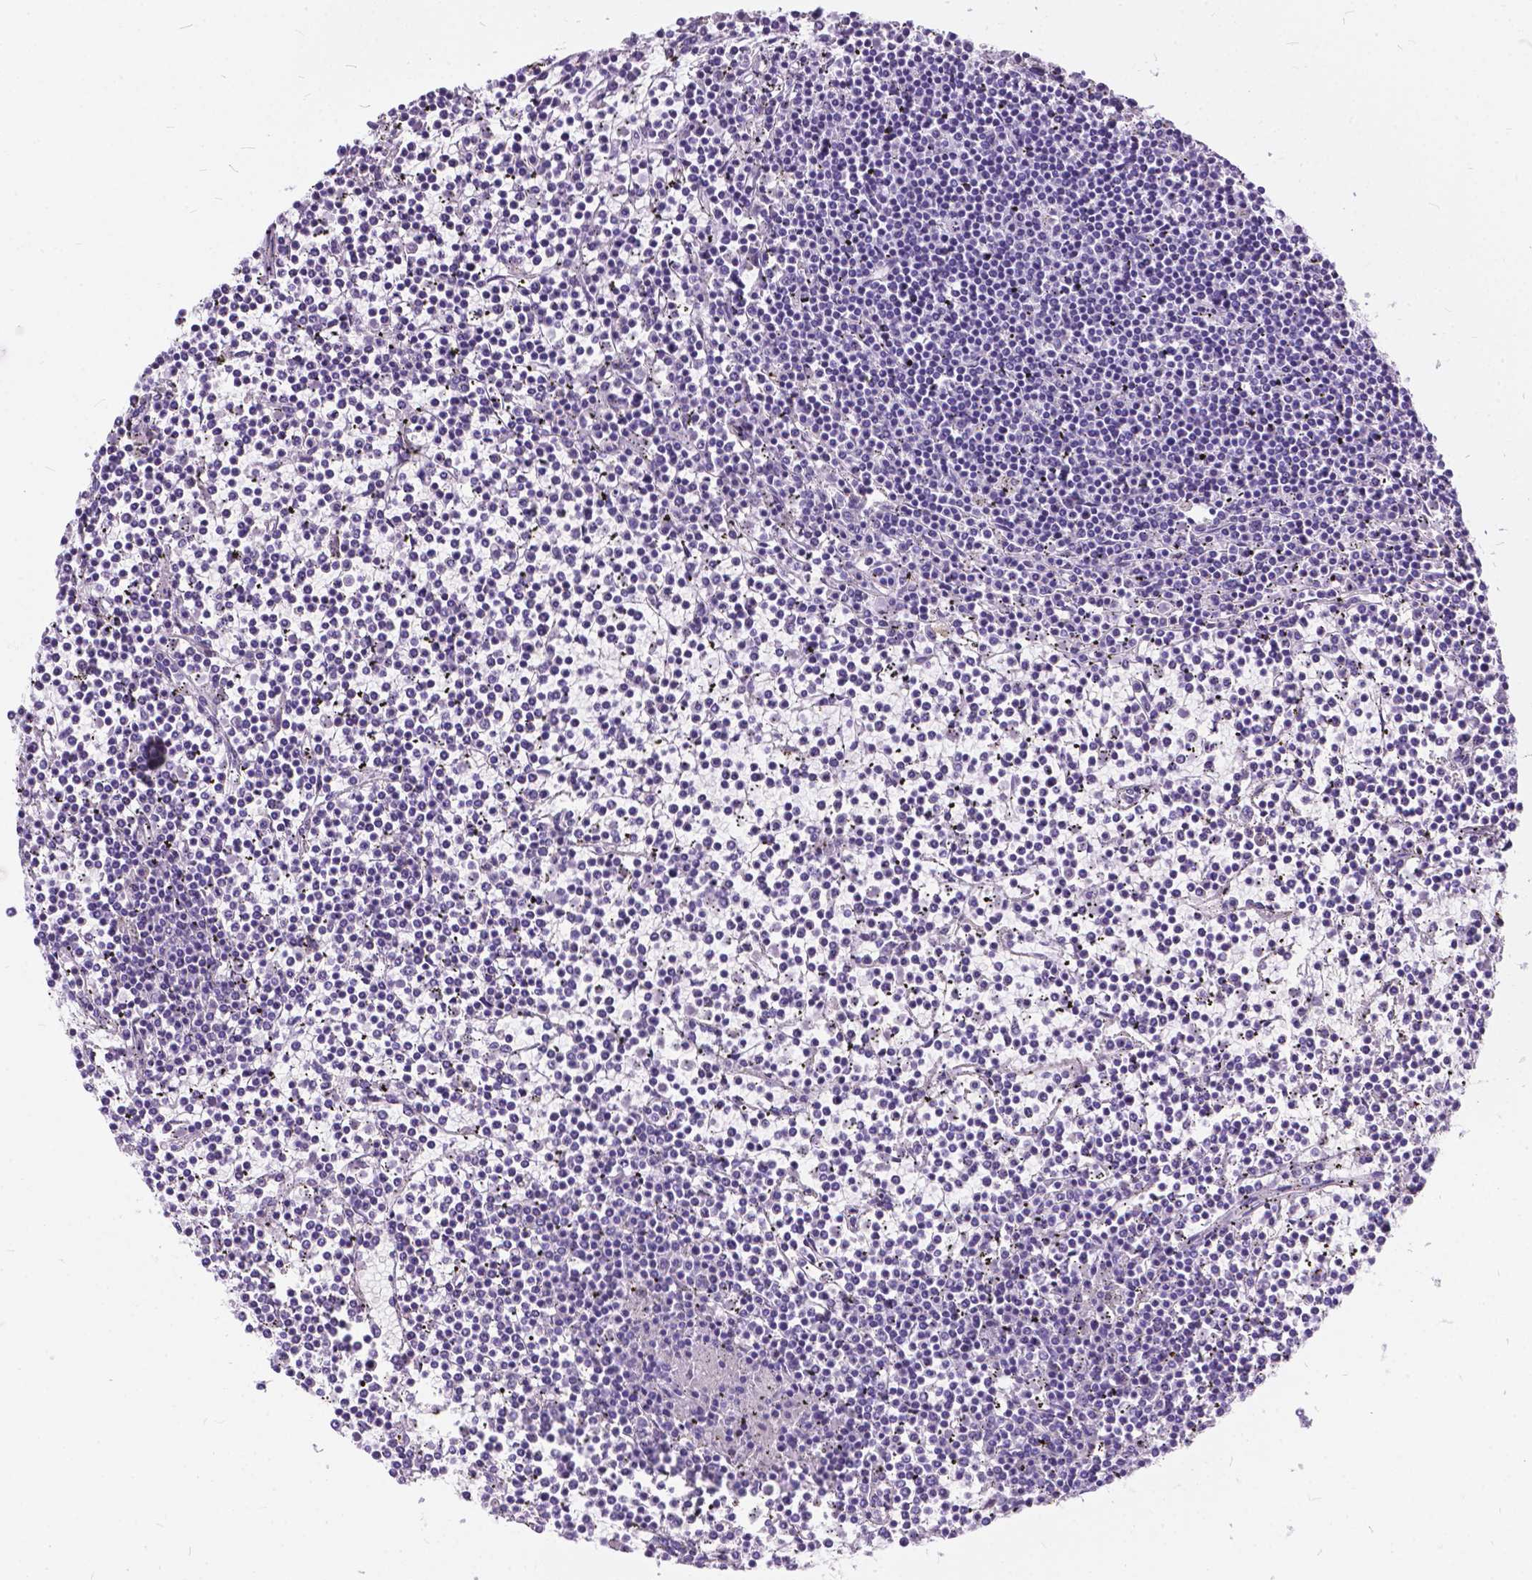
{"staining": {"intensity": "negative", "quantity": "none", "location": "none"}, "tissue": "lymphoma", "cell_type": "Tumor cells", "image_type": "cancer", "snomed": [{"axis": "morphology", "description": "Malignant lymphoma, non-Hodgkin's type, Low grade"}, {"axis": "topography", "description": "Spleen"}], "caption": "The histopathology image exhibits no staining of tumor cells in low-grade malignant lymphoma, non-Hodgkin's type.", "gene": "BSND", "patient": {"sex": "female", "age": 19}}